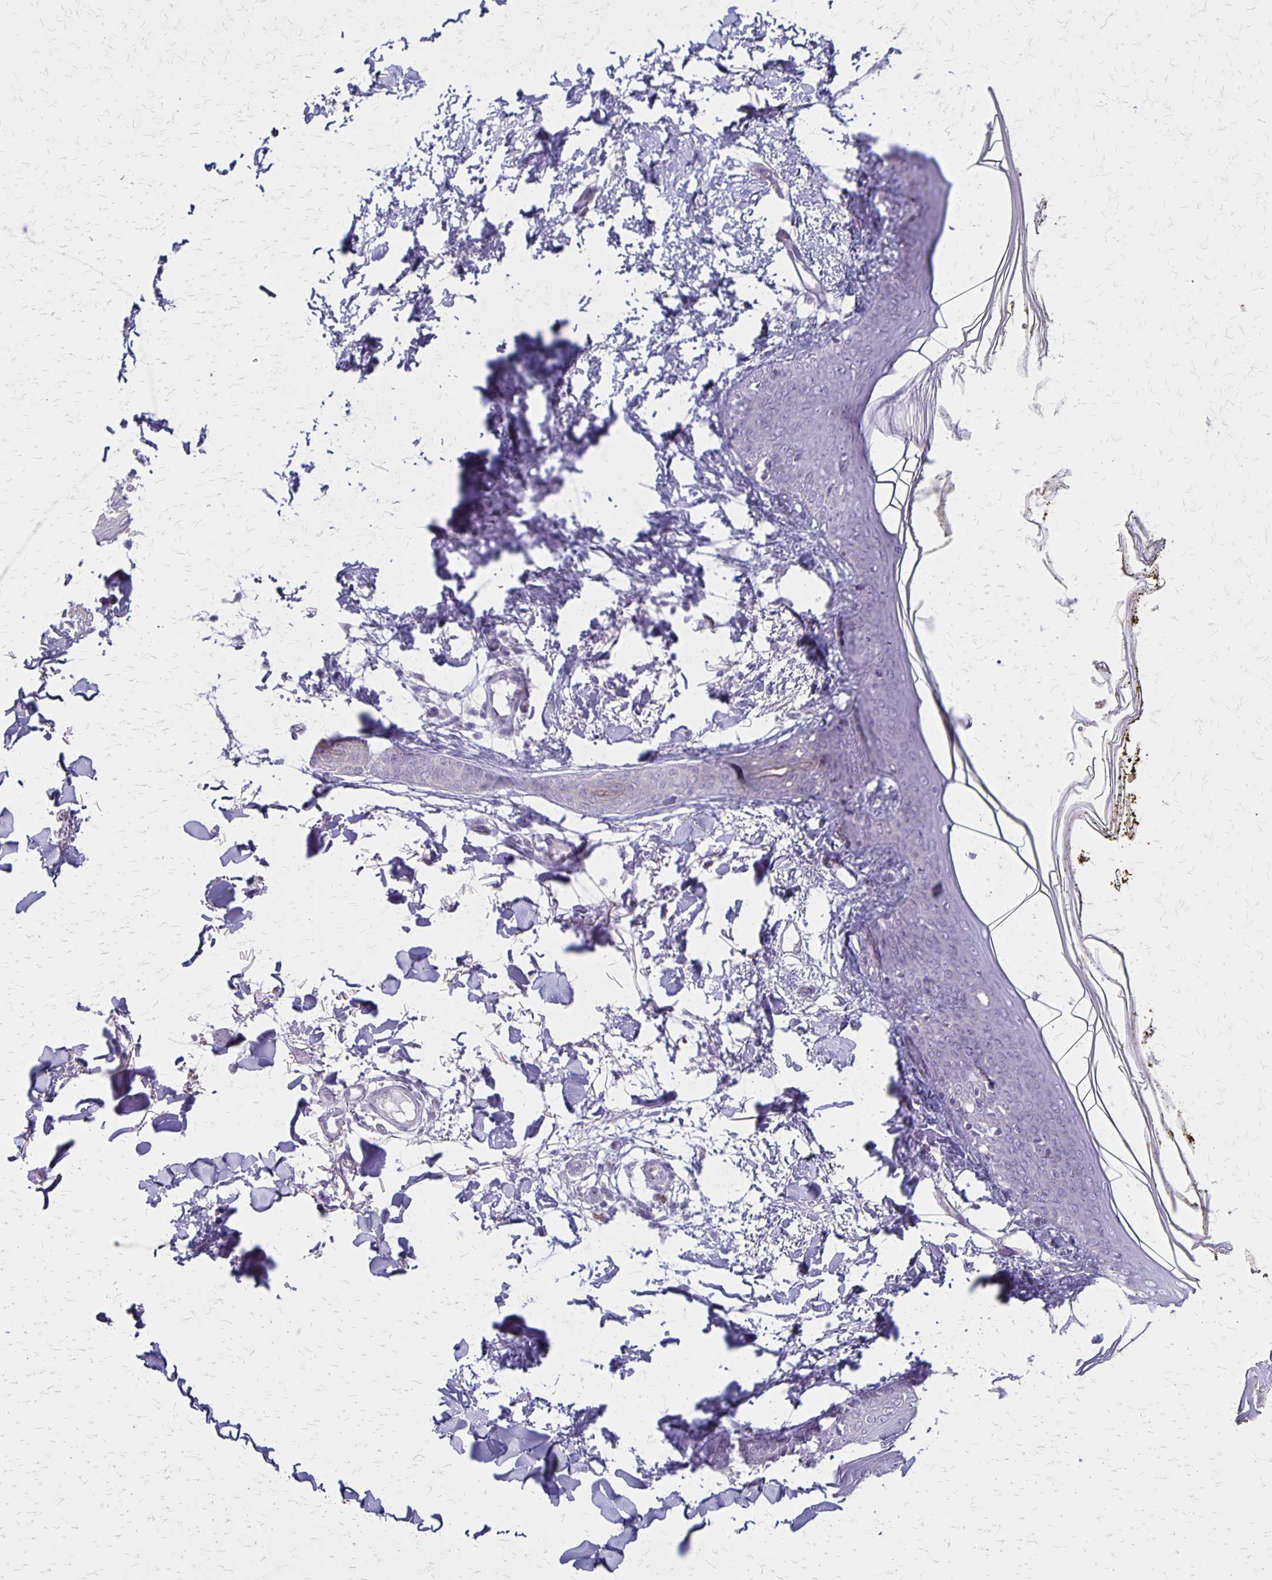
{"staining": {"intensity": "negative", "quantity": "none", "location": "none"}, "tissue": "skin", "cell_type": "Fibroblasts", "image_type": "normal", "snomed": [{"axis": "morphology", "description": "Normal tissue, NOS"}, {"axis": "topography", "description": "Skin"}], "caption": "This image is of normal skin stained with immunohistochemistry (IHC) to label a protein in brown with the nuclei are counter-stained blue. There is no staining in fibroblasts.", "gene": "HOMER1", "patient": {"sex": "female", "age": 34}}